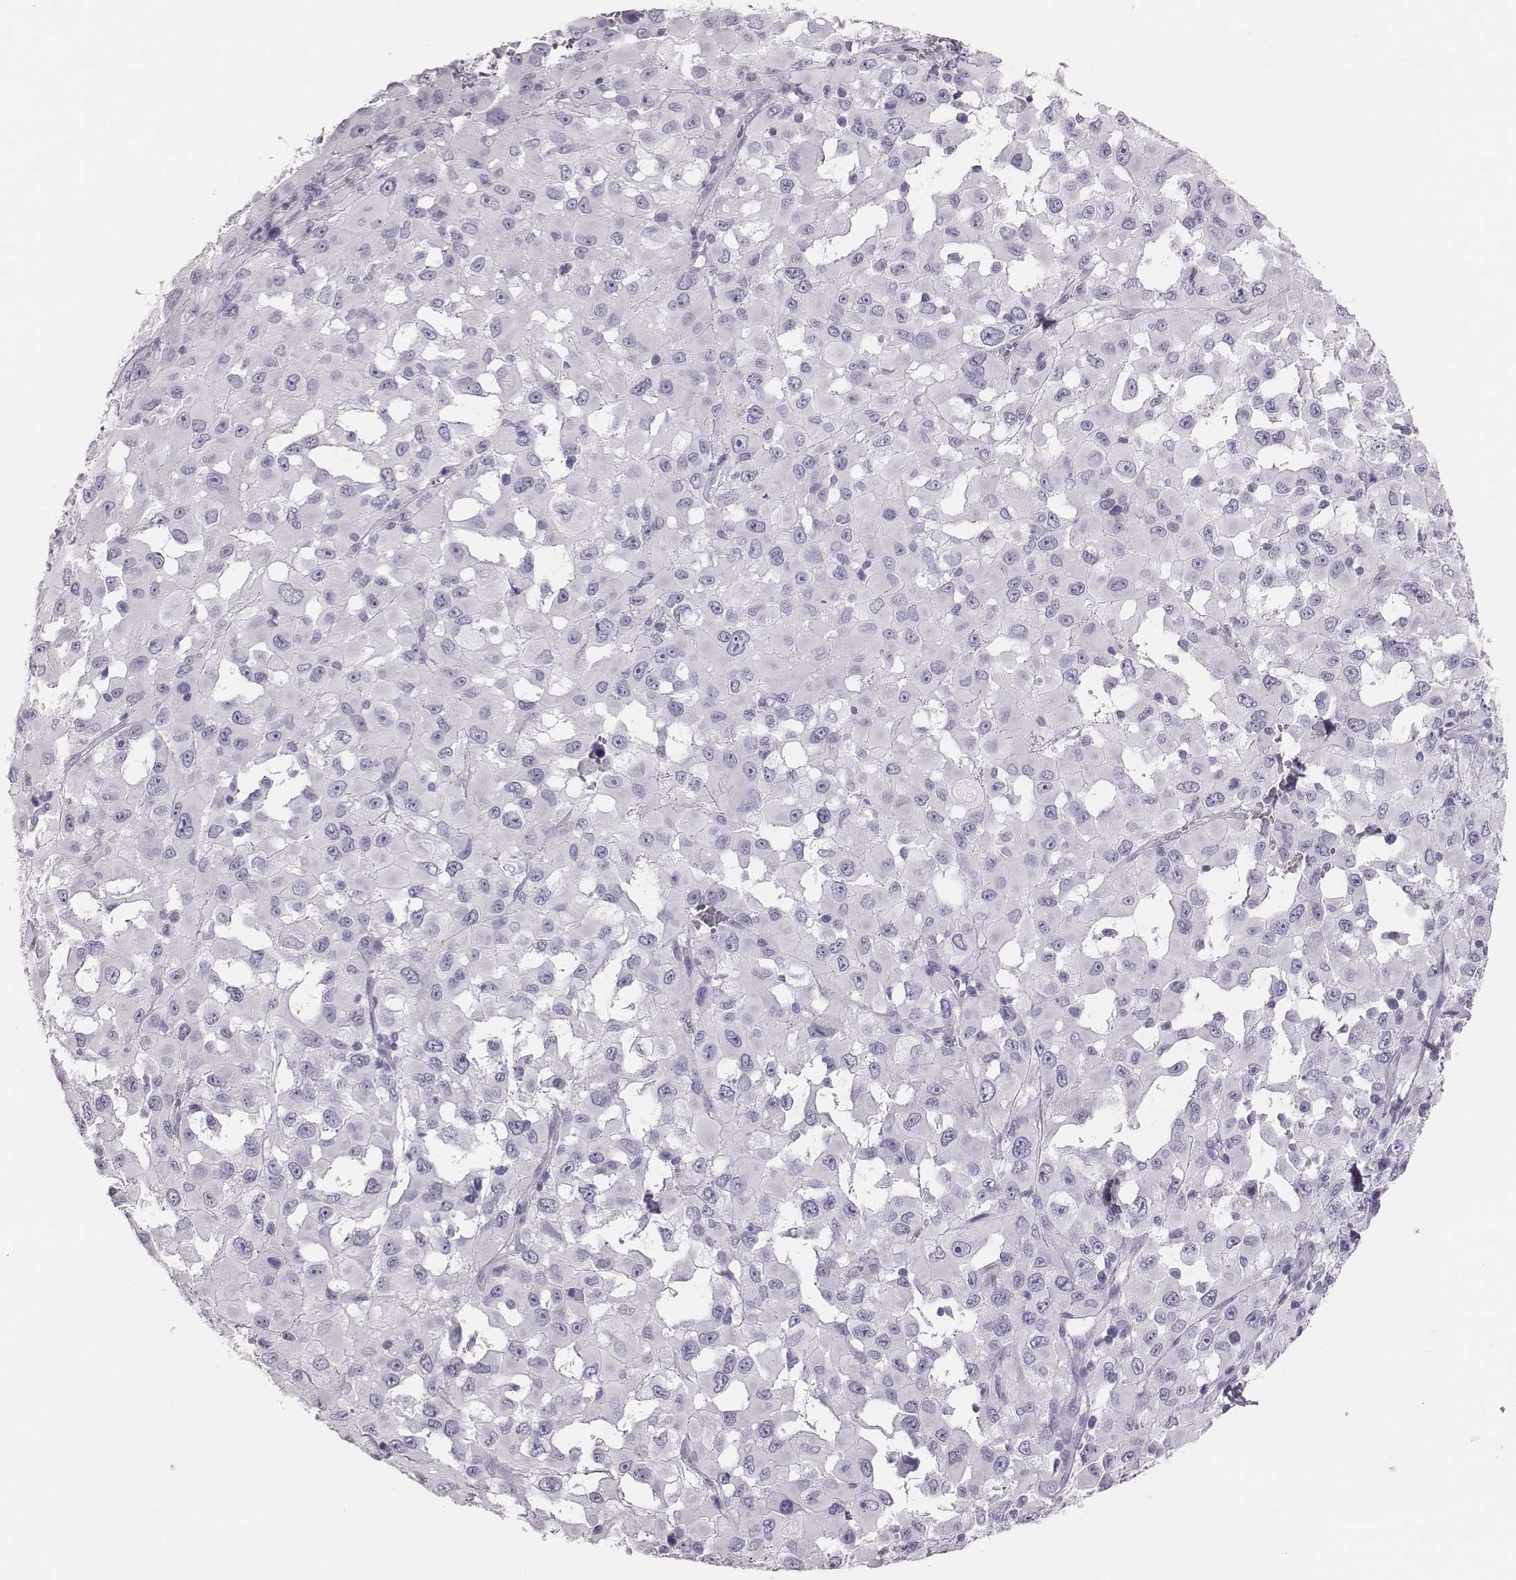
{"staining": {"intensity": "negative", "quantity": "none", "location": "none"}, "tissue": "melanoma", "cell_type": "Tumor cells", "image_type": "cancer", "snomed": [{"axis": "morphology", "description": "Malignant melanoma, Metastatic site"}, {"axis": "topography", "description": "Lymph node"}], "caption": "Tumor cells are negative for brown protein staining in malignant melanoma (metastatic site).", "gene": "H1-6", "patient": {"sex": "male", "age": 50}}